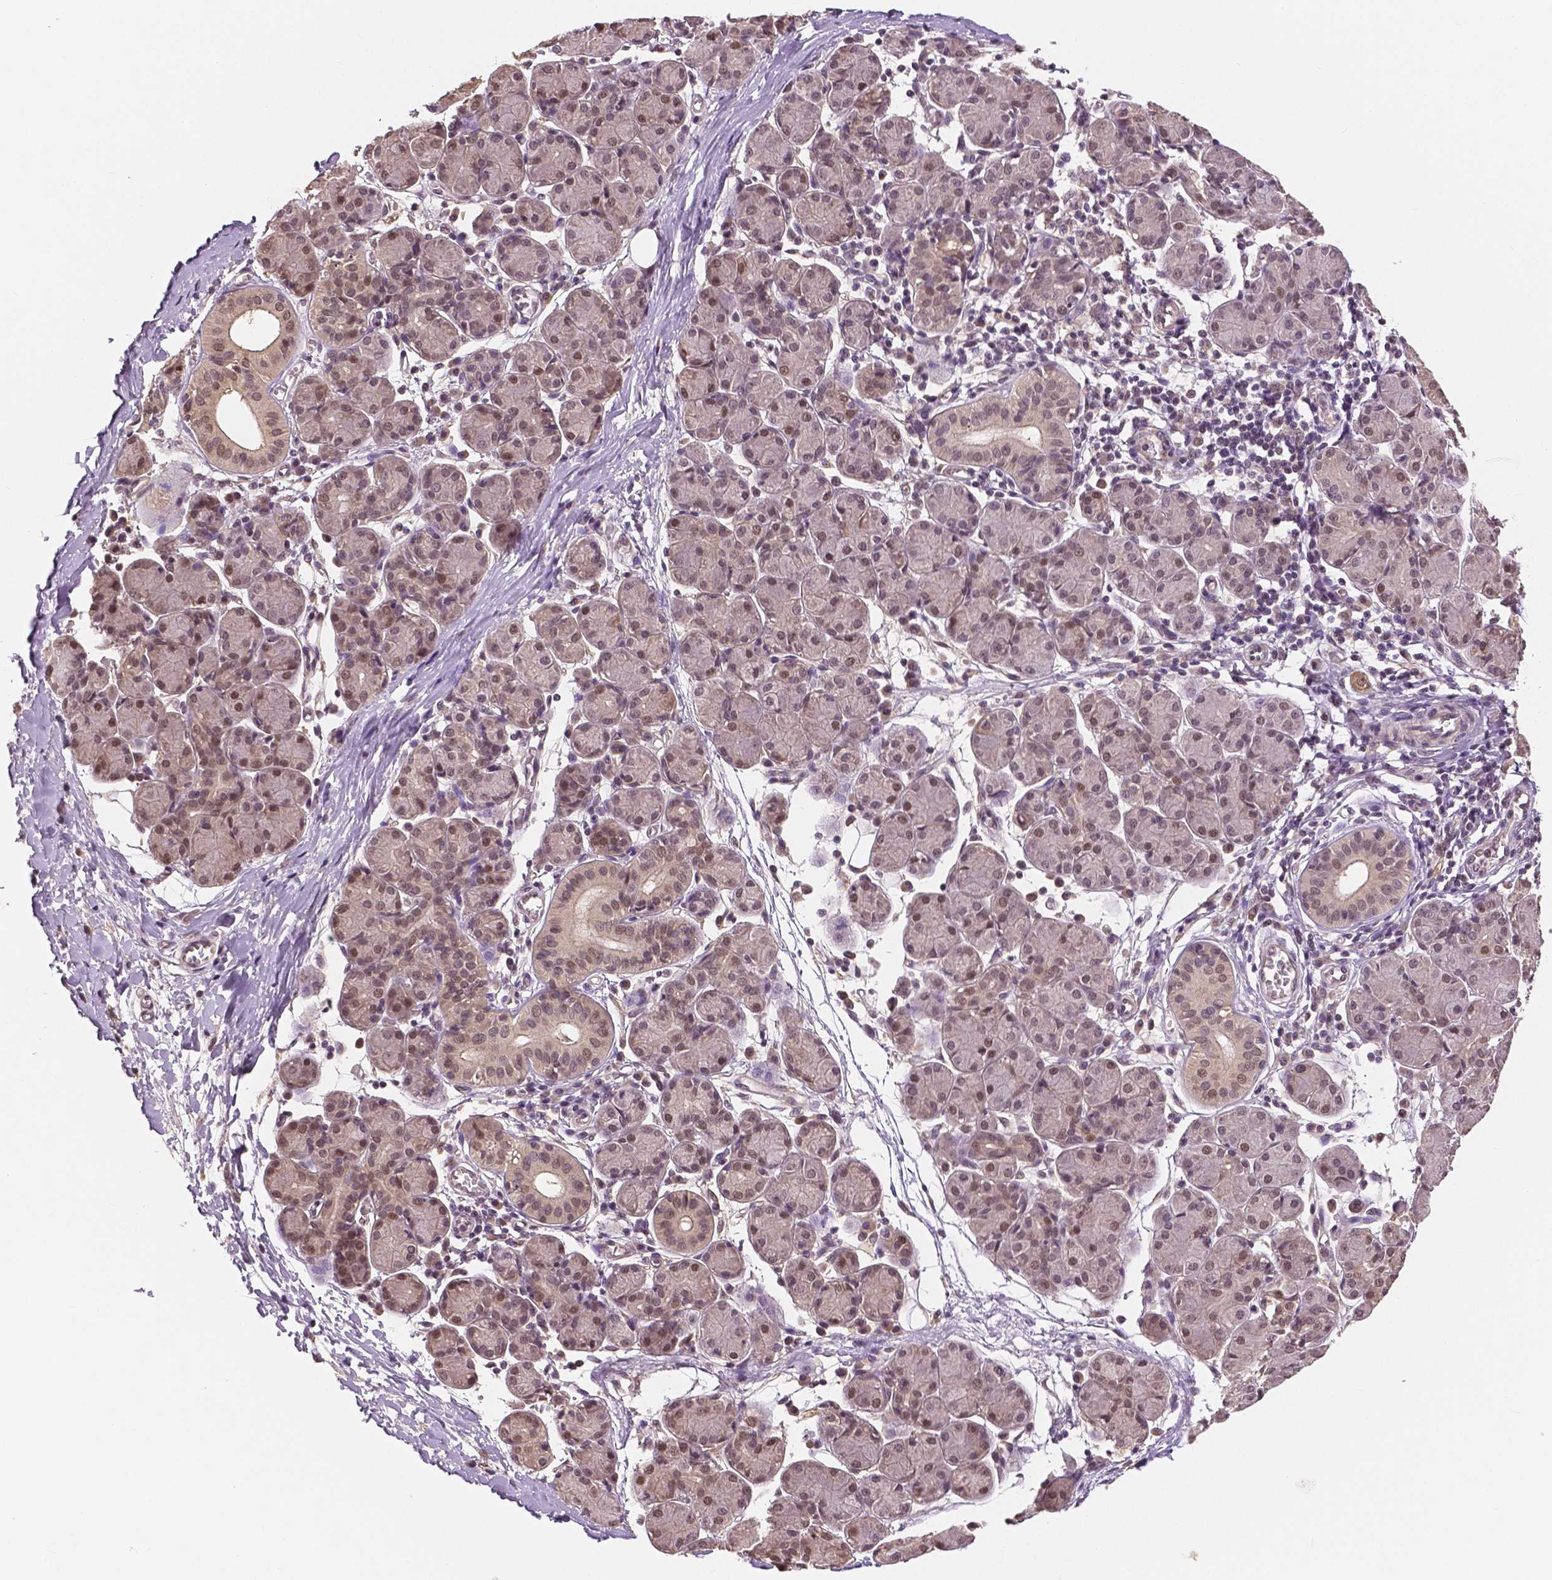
{"staining": {"intensity": "moderate", "quantity": "25%-75%", "location": "cytoplasmic/membranous,nuclear"}, "tissue": "salivary gland", "cell_type": "Glandular cells", "image_type": "normal", "snomed": [{"axis": "morphology", "description": "Normal tissue, NOS"}, {"axis": "morphology", "description": "Inflammation, NOS"}, {"axis": "topography", "description": "Lymph node"}, {"axis": "topography", "description": "Salivary gland"}], "caption": "Immunohistochemistry of benign human salivary gland exhibits medium levels of moderate cytoplasmic/membranous,nuclear expression in about 25%-75% of glandular cells.", "gene": "MAP1LC3B", "patient": {"sex": "male", "age": 3}}